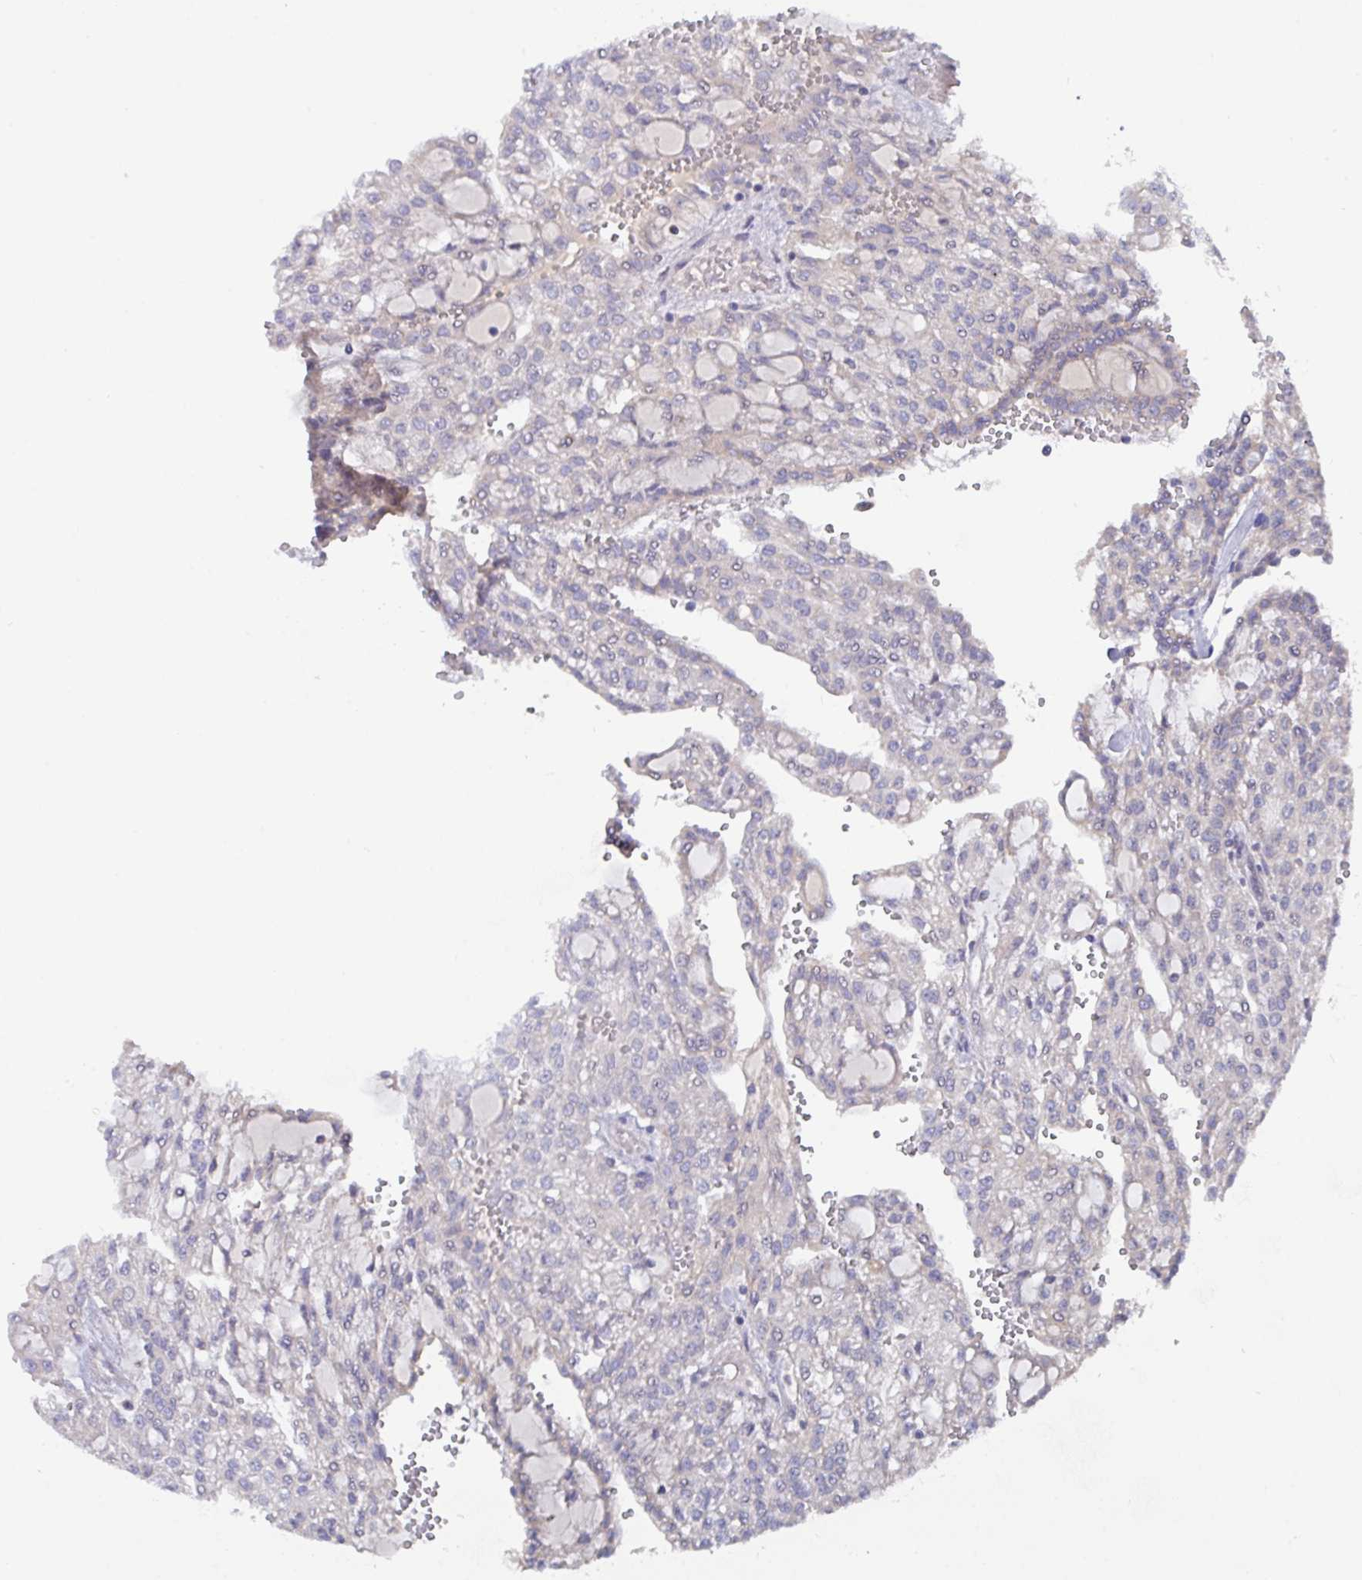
{"staining": {"intensity": "negative", "quantity": "none", "location": "none"}, "tissue": "renal cancer", "cell_type": "Tumor cells", "image_type": "cancer", "snomed": [{"axis": "morphology", "description": "Adenocarcinoma, NOS"}, {"axis": "topography", "description": "Kidney"}], "caption": "A high-resolution photomicrograph shows immunohistochemistry (IHC) staining of renal cancer (adenocarcinoma), which demonstrates no significant positivity in tumor cells.", "gene": "L3HYPDH", "patient": {"sex": "male", "age": 63}}